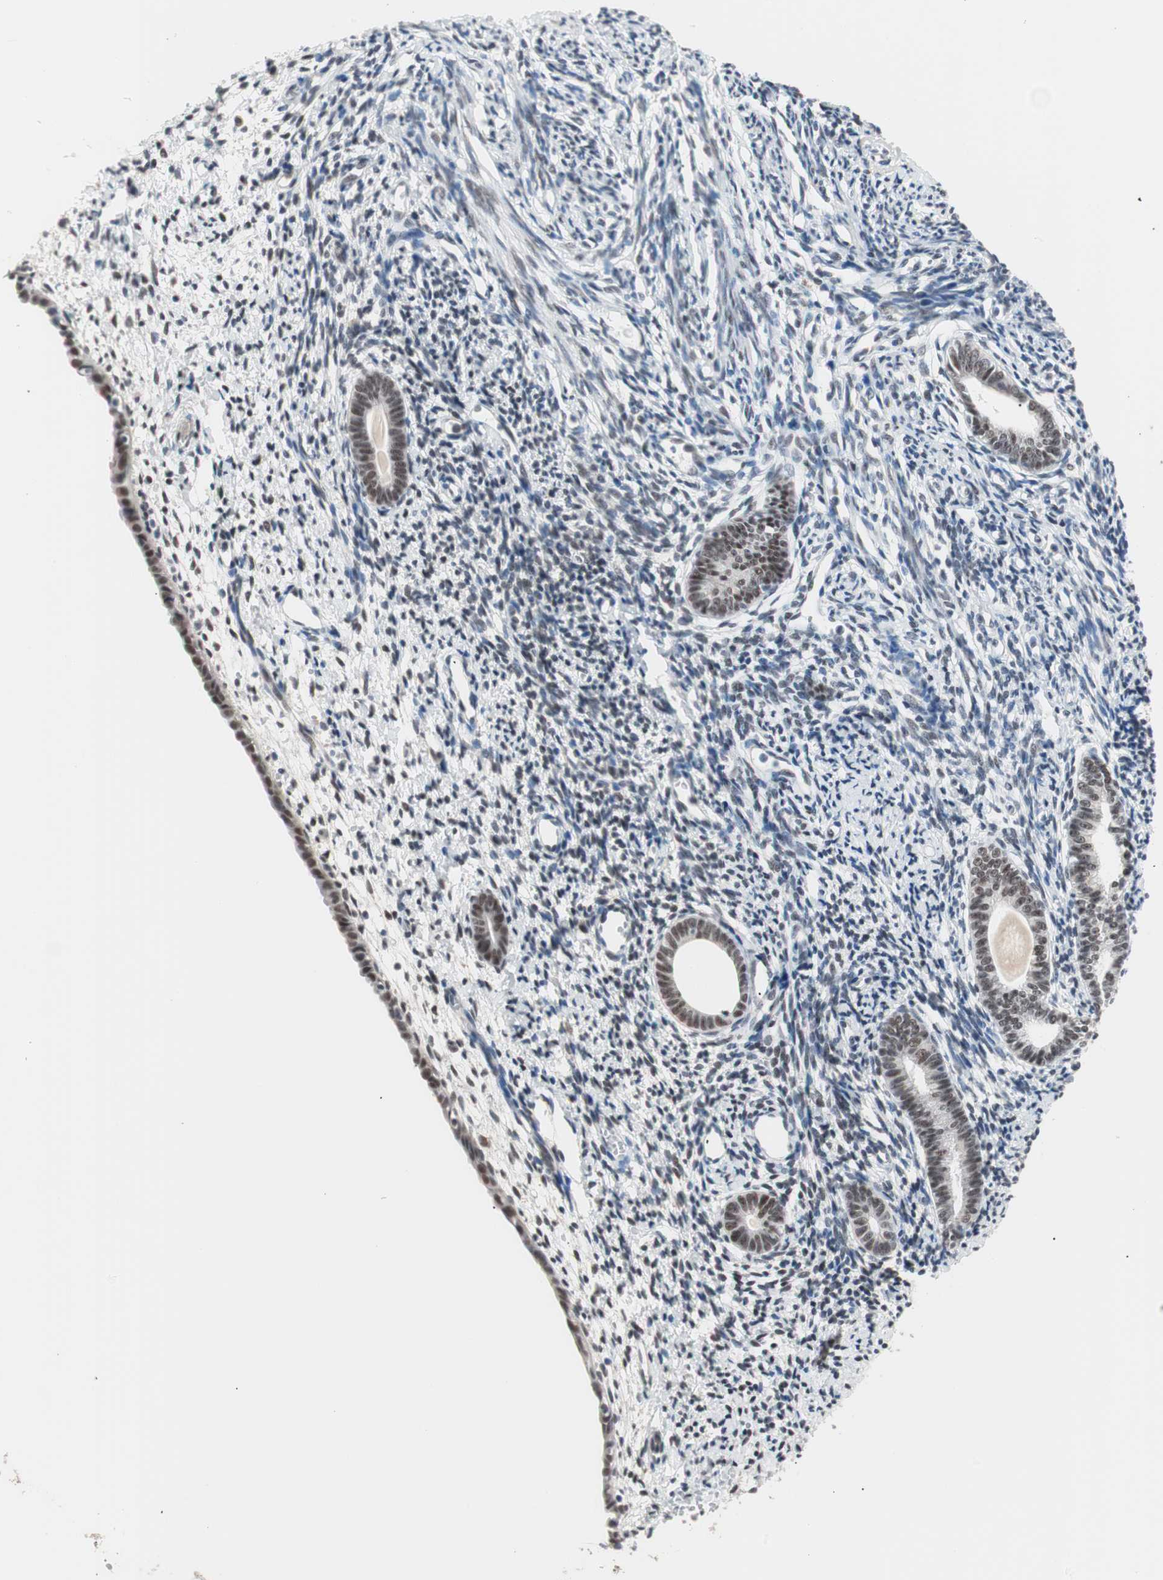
{"staining": {"intensity": "moderate", "quantity": "25%-75%", "location": "nuclear"}, "tissue": "endometrium", "cell_type": "Cells in endometrial stroma", "image_type": "normal", "snomed": [{"axis": "morphology", "description": "Normal tissue, NOS"}, {"axis": "topography", "description": "Endometrium"}], "caption": "This histopathology image exhibits immunohistochemistry staining of benign endometrium, with medium moderate nuclear expression in about 25%-75% of cells in endometrial stroma.", "gene": "LIG3", "patient": {"sex": "female", "age": 71}}